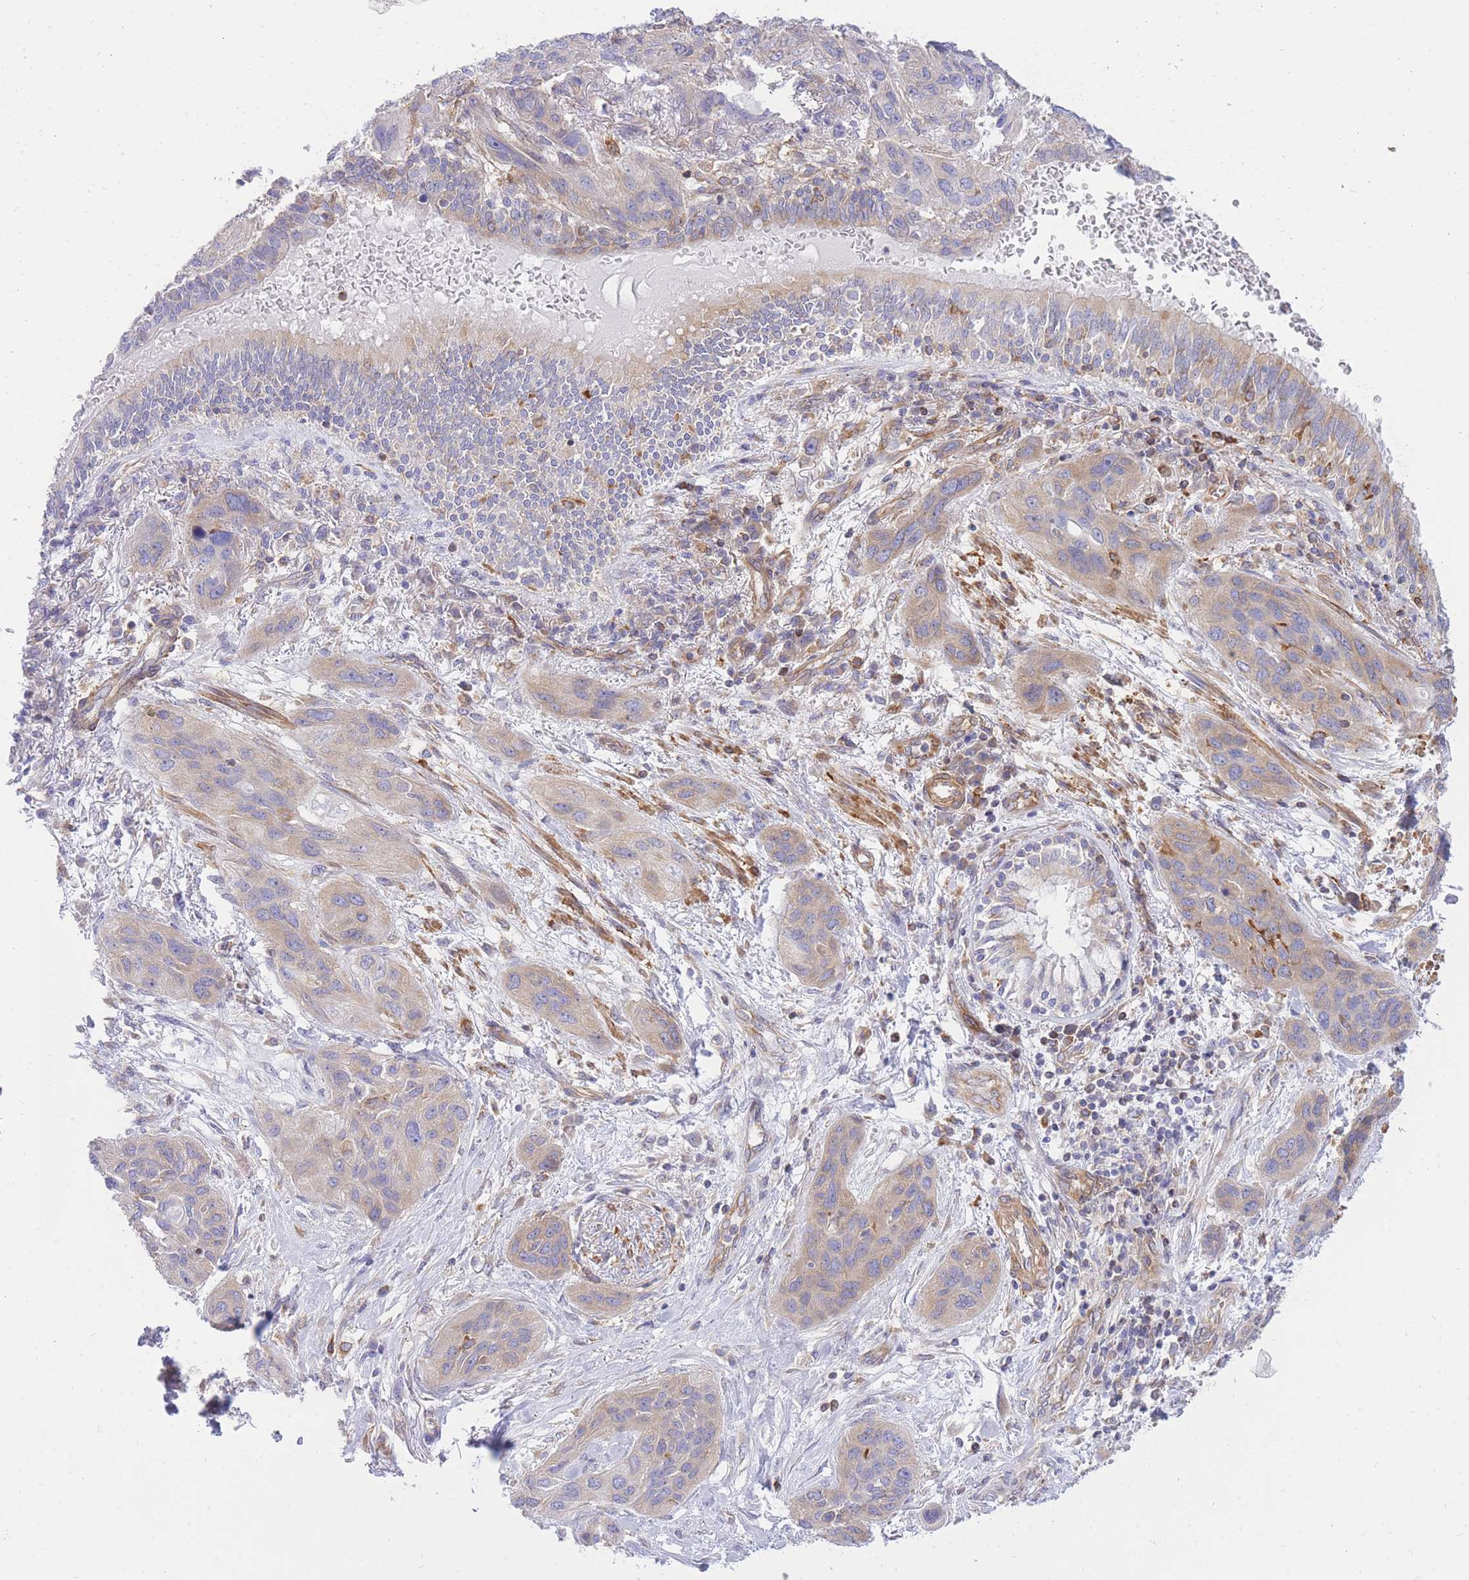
{"staining": {"intensity": "weak", "quantity": "25%-75%", "location": "cytoplasmic/membranous"}, "tissue": "lung cancer", "cell_type": "Tumor cells", "image_type": "cancer", "snomed": [{"axis": "morphology", "description": "Squamous cell carcinoma, NOS"}, {"axis": "topography", "description": "Lung"}], "caption": "Human squamous cell carcinoma (lung) stained for a protein (brown) shows weak cytoplasmic/membranous positive positivity in about 25%-75% of tumor cells.", "gene": "REM1", "patient": {"sex": "female", "age": 70}}